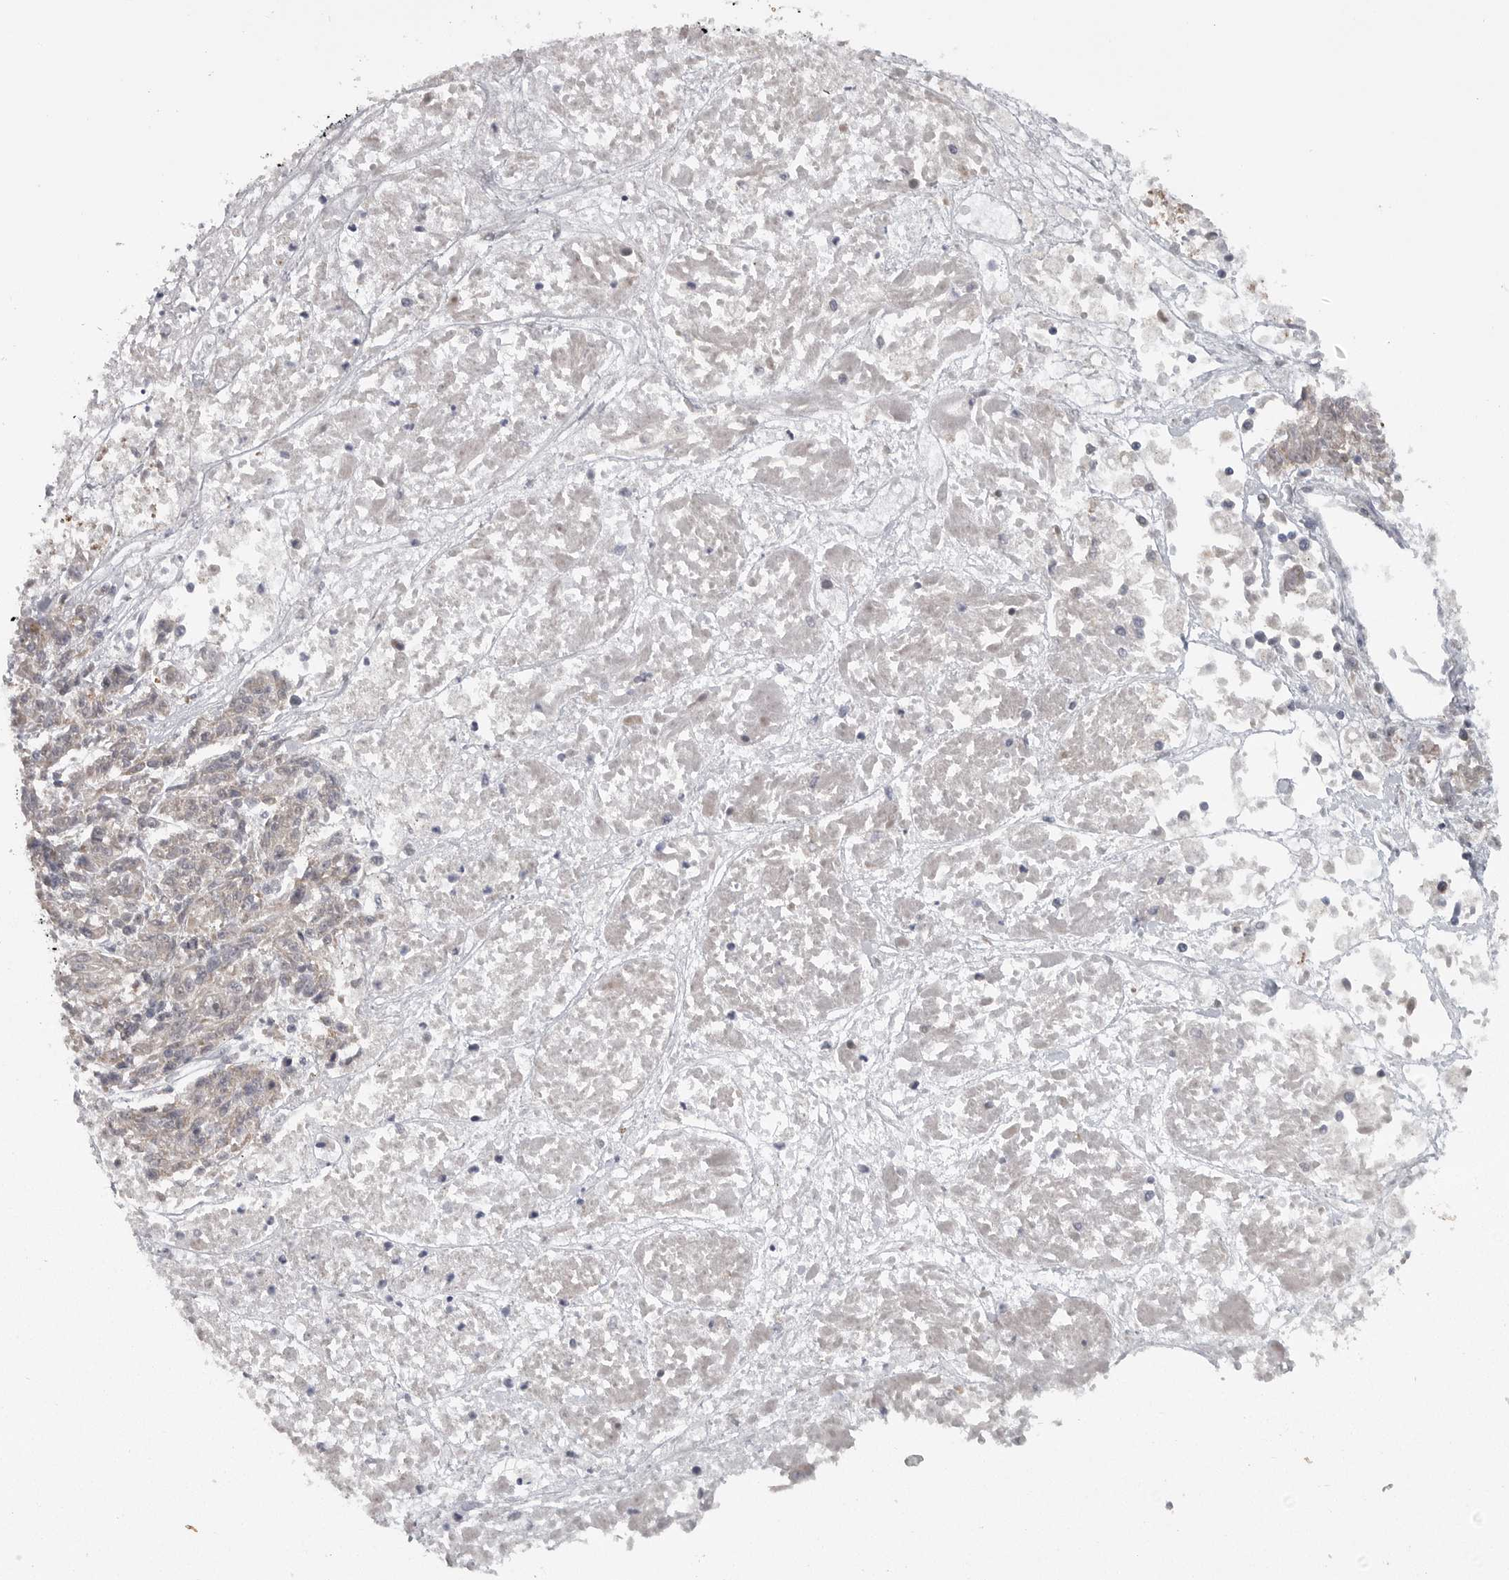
{"staining": {"intensity": "negative", "quantity": "none", "location": "none"}, "tissue": "melanoma", "cell_type": "Tumor cells", "image_type": "cancer", "snomed": [{"axis": "morphology", "description": "Malignant melanoma, NOS"}, {"axis": "topography", "description": "Skin"}], "caption": "An image of melanoma stained for a protein reveals no brown staining in tumor cells.", "gene": "PPP1R9A", "patient": {"sex": "male", "age": 53}}